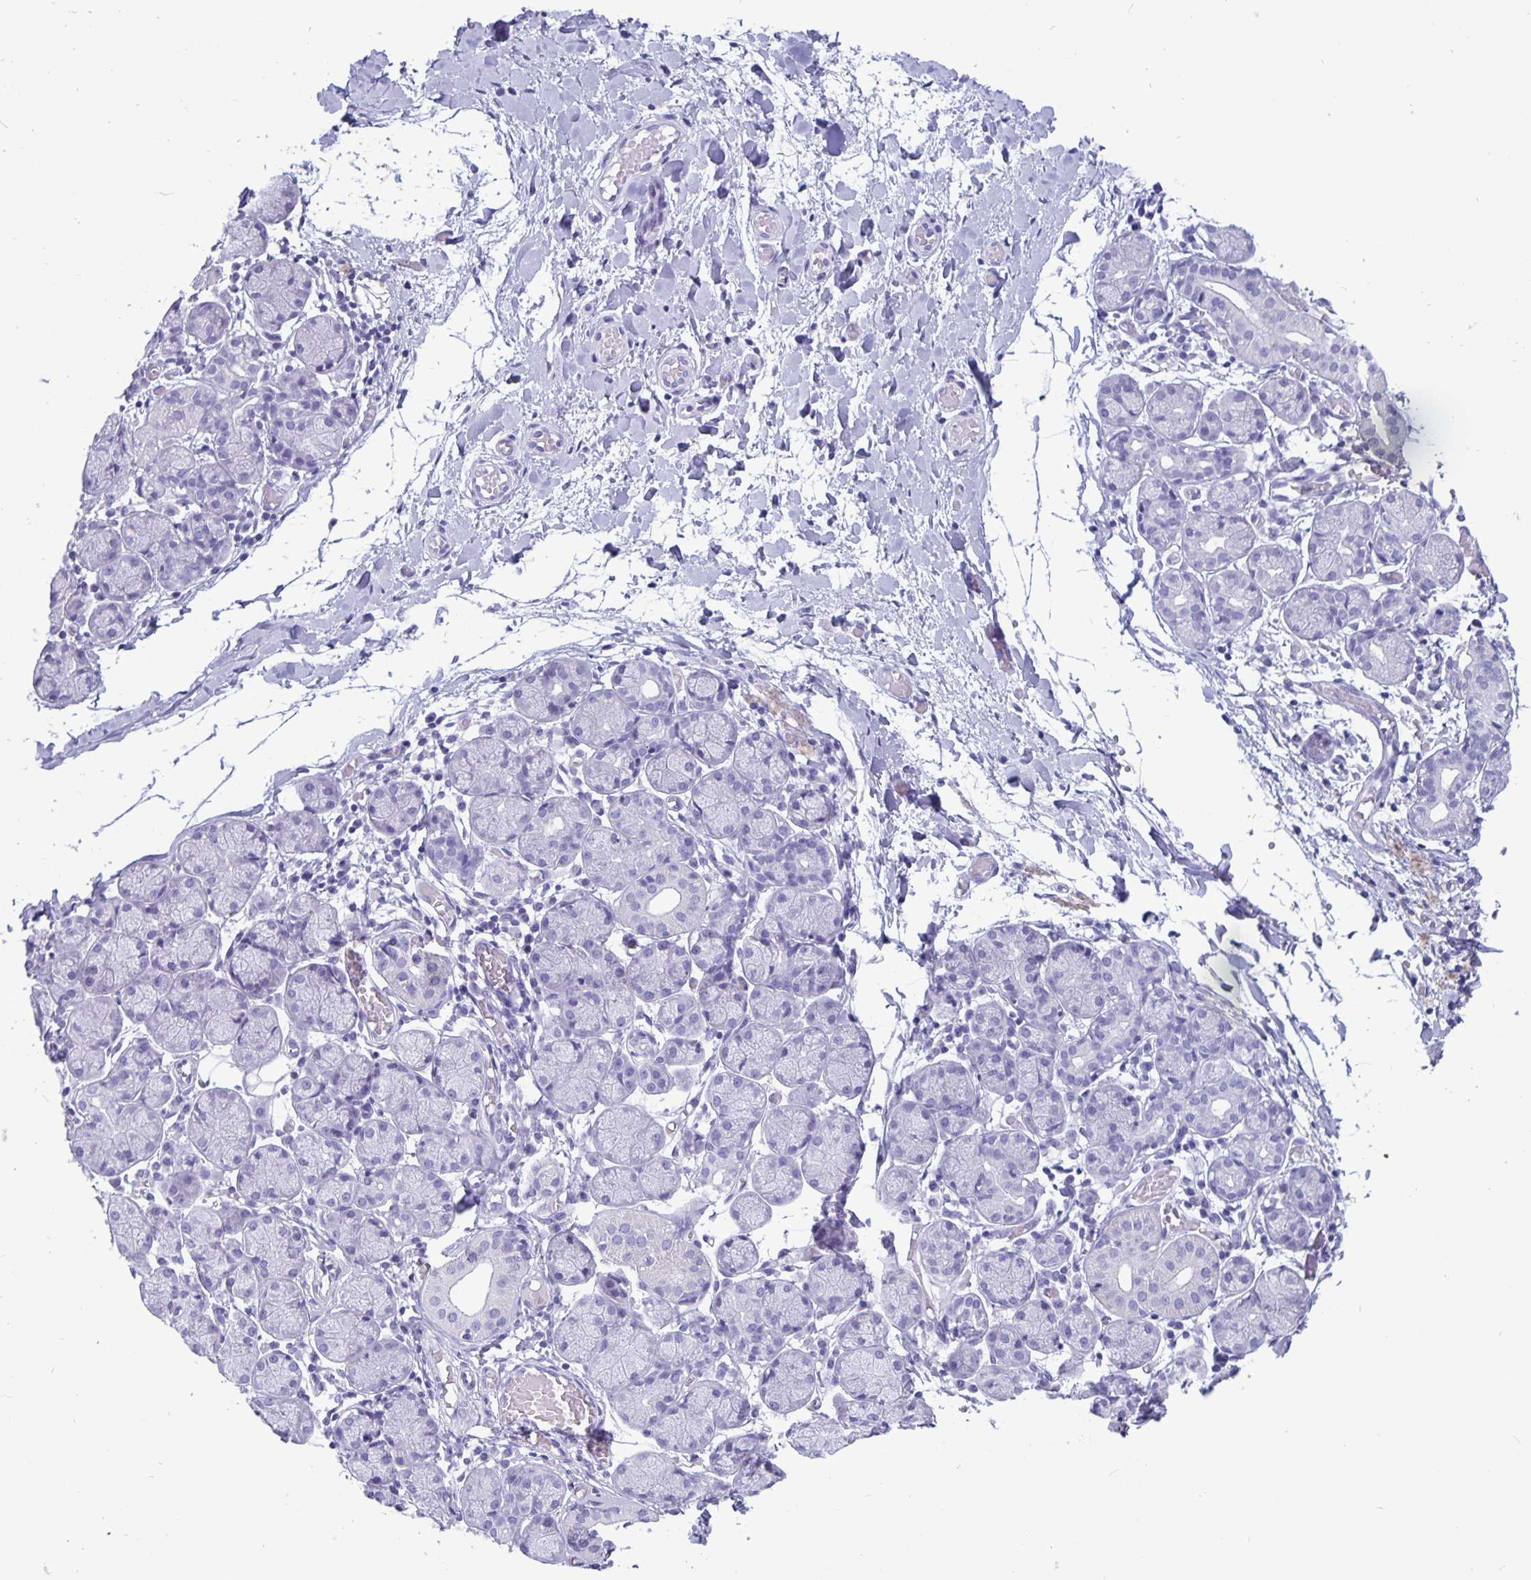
{"staining": {"intensity": "negative", "quantity": "none", "location": "none"}, "tissue": "salivary gland", "cell_type": "Glandular cells", "image_type": "normal", "snomed": [{"axis": "morphology", "description": "Normal tissue, NOS"}, {"axis": "topography", "description": "Salivary gland"}], "caption": "IHC of normal human salivary gland demonstrates no positivity in glandular cells. (DAB (3,3'-diaminobenzidine) immunohistochemistry, high magnification).", "gene": "BPIFA3", "patient": {"sex": "female", "age": 24}}